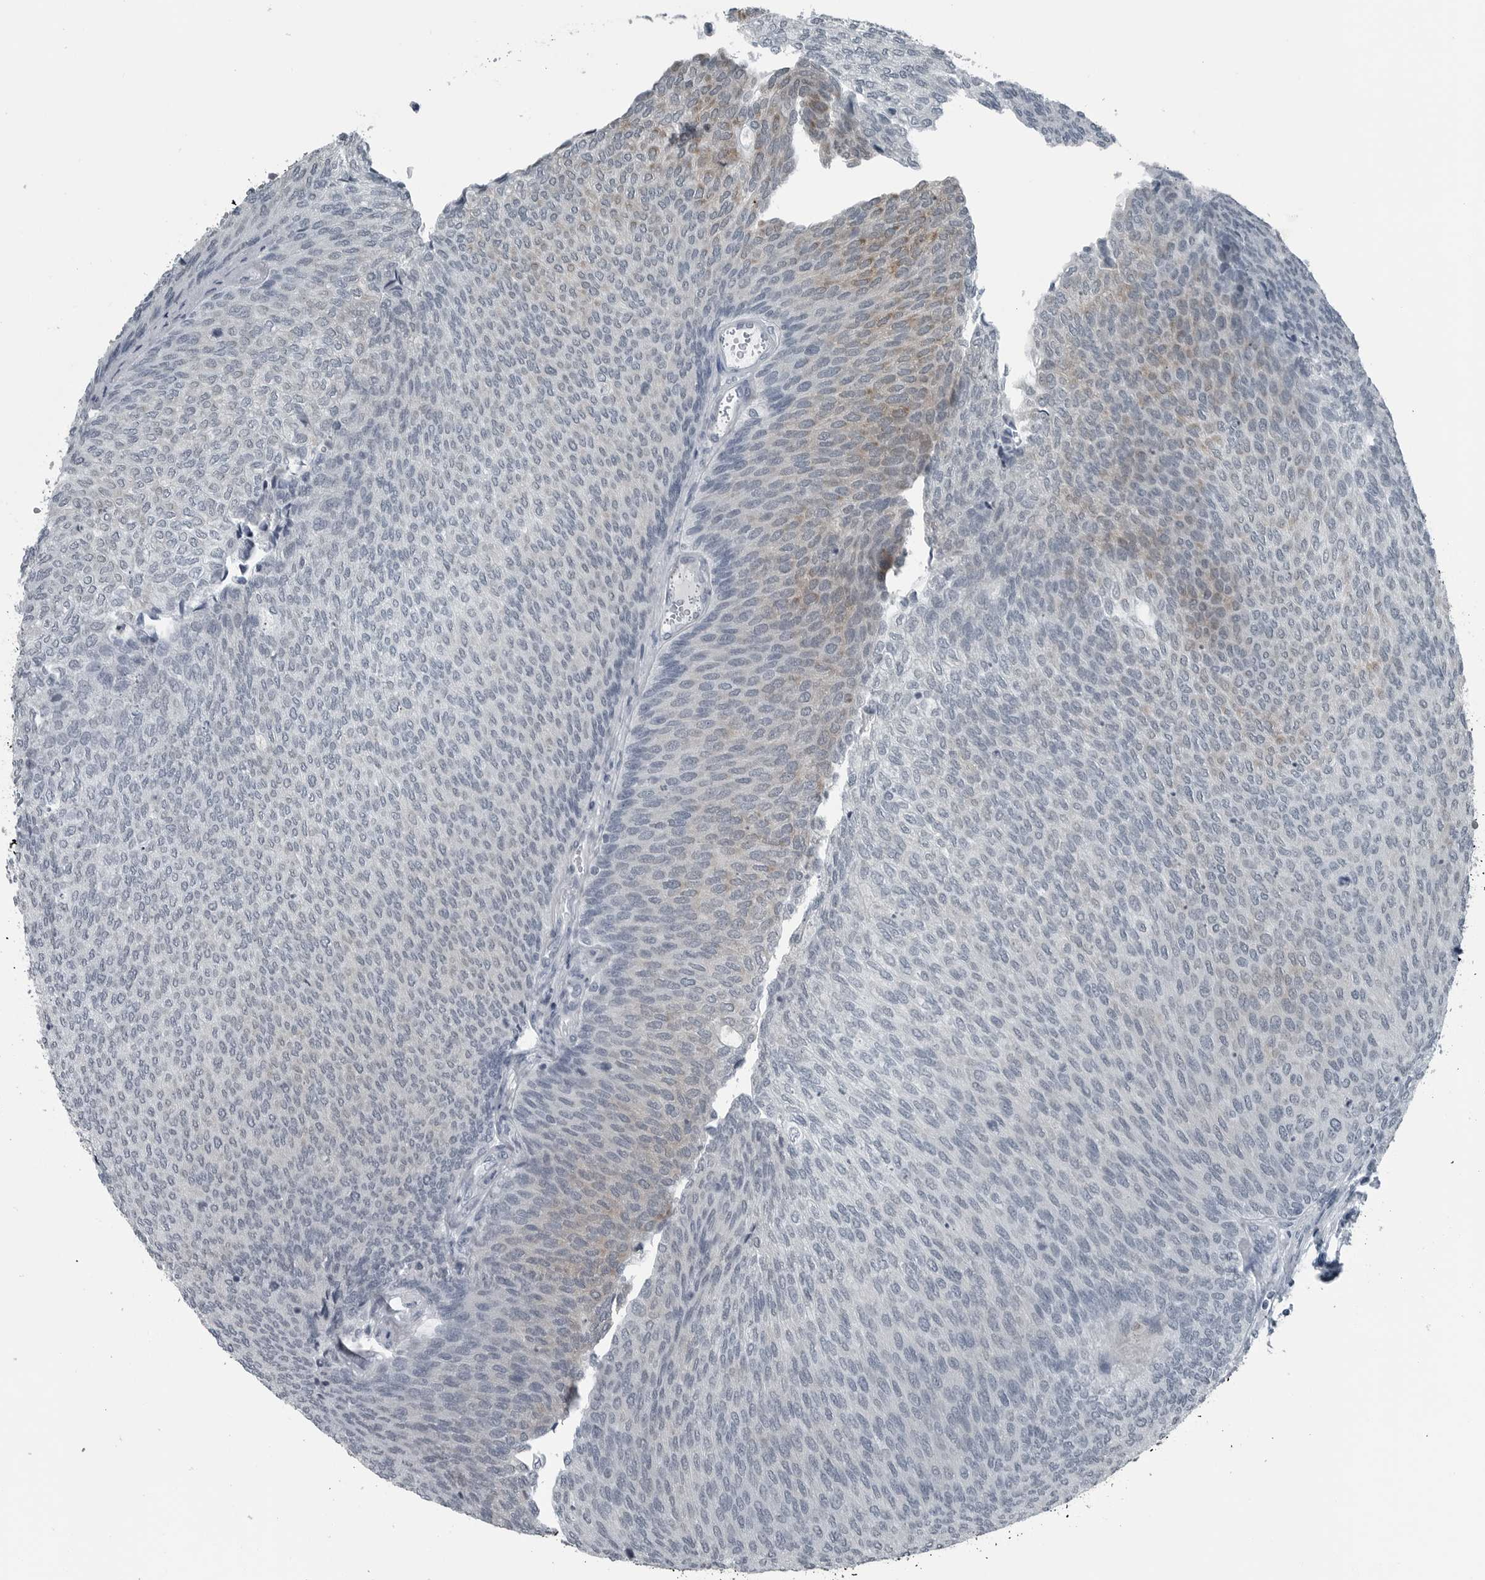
{"staining": {"intensity": "moderate", "quantity": "<25%", "location": "cytoplasmic/membranous"}, "tissue": "urothelial cancer", "cell_type": "Tumor cells", "image_type": "cancer", "snomed": [{"axis": "morphology", "description": "Urothelial carcinoma, Low grade"}, {"axis": "topography", "description": "Urinary bladder"}], "caption": "Immunohistochemistry staining of urothelial carcinoma (low-grade), which exhibits low levels of moderate cytoplasmic/membranous staining in about <25% of tumor cells indicating moderate cytoplasmic/membranous protein staining. The staining was performed using DAB (brown) for protein detection and nuclei were counterstained in hematoxylin (blue).", "gene": "GAK", "patient": {"sex": "female", "age": 79}}